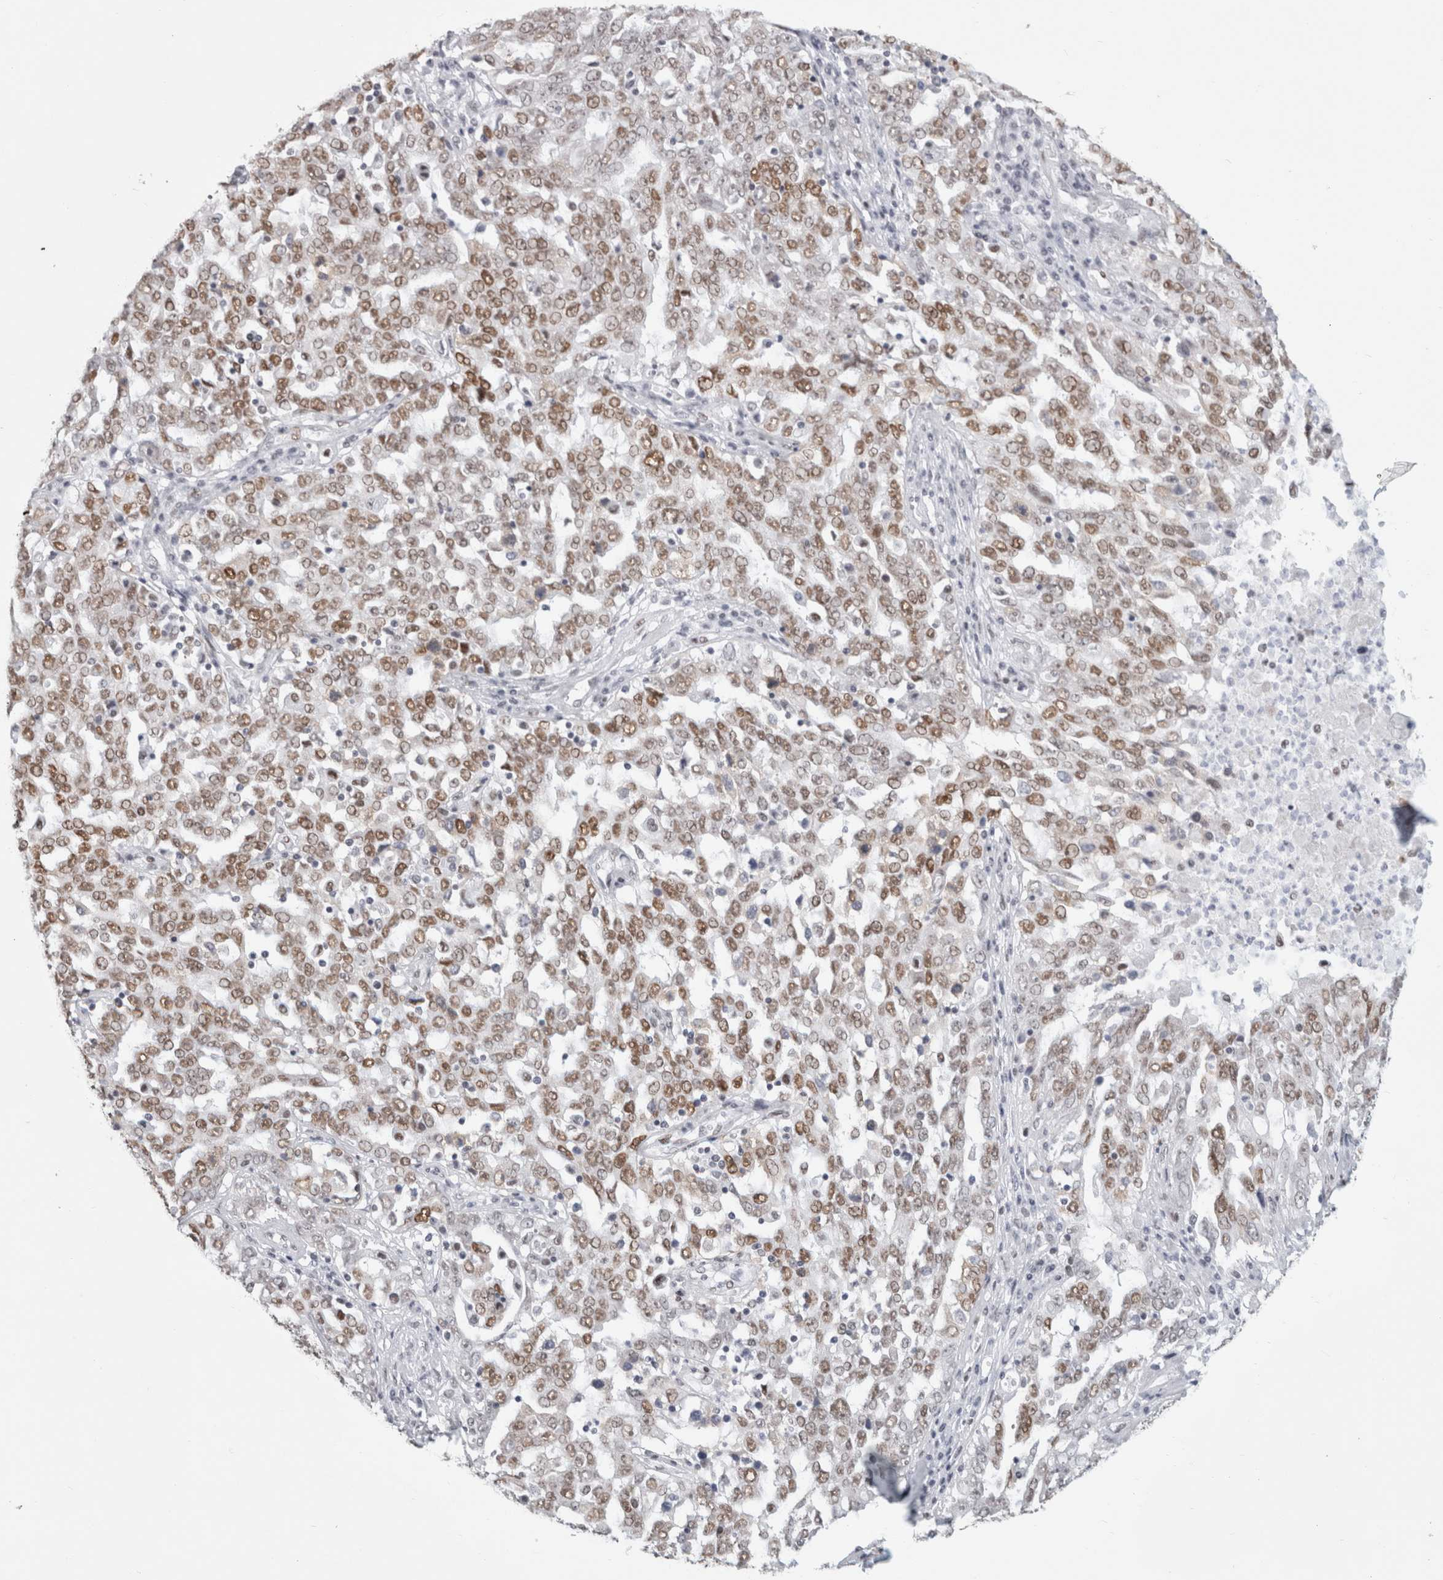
{"staining": {"intensity": "moderate", "quantity": ">75%", "location": "nuclear"}, "tissue": "ovarian cancer", "cell_type": "Tumor cells", "image_type": "cancer", "snomed": [{"axis": "morphology", "description": "Carcinoma, endometroid"}, {"axis": "topography", "description": "Ovary"}], "caption": "Human endometroid carcinoma (ovarian) stained with a brown dye displays moderate nuclear positive expression in approximately >75% of tumor cells.", "gene": "SMARCC1", "patient": {"sex": "female", "age": 62}}